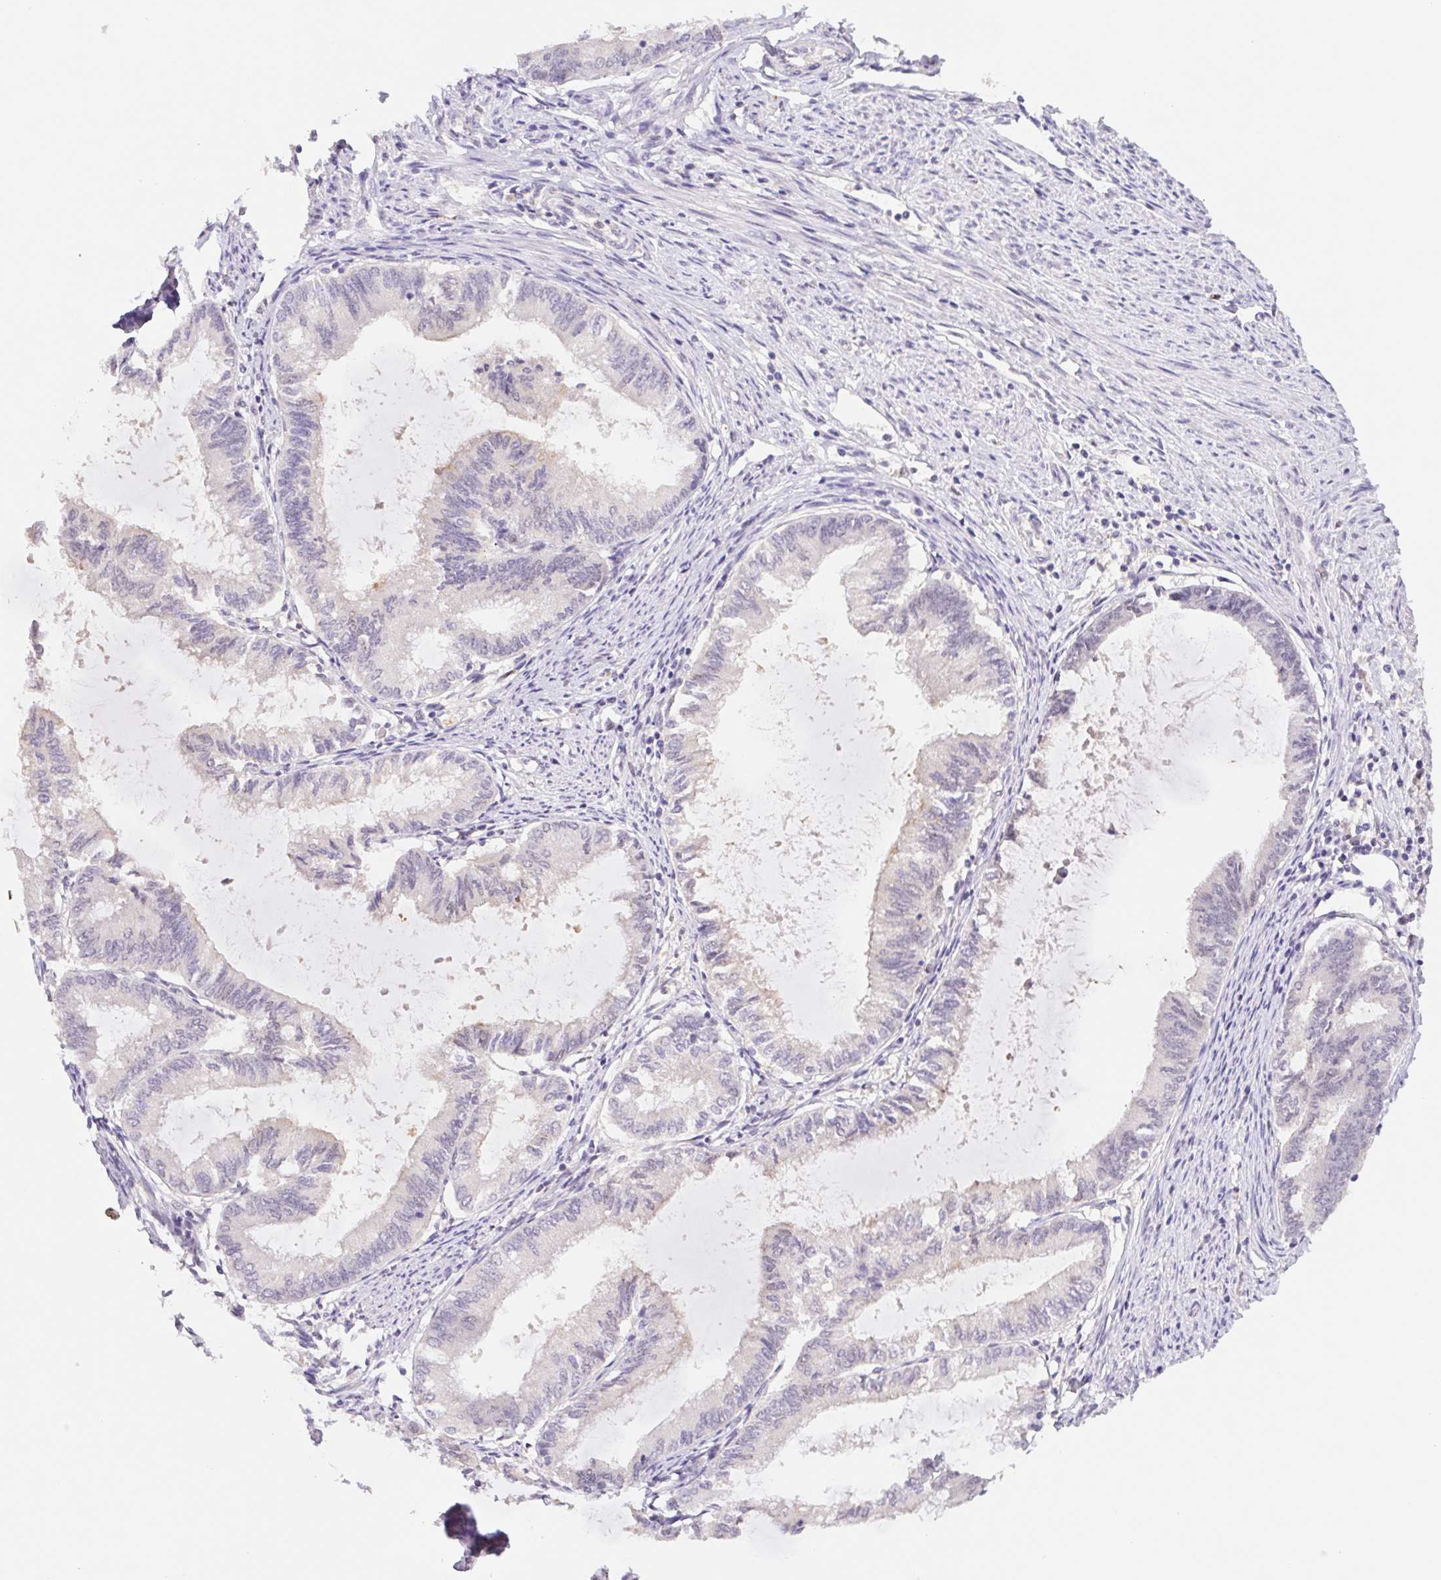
{"staining": {"intensity": "negative", "quantity": "none", "location": "none"}, "tissue": "endometrial cancer", "cell_type": "Tumor cells", "image_type": "cancer", "snomed": [{"axis": "morphology", "description": "Adenocarcinoma, NOS"}, {"axis": "topography", "description": "Endometrium"}], "caption": "The micrograph reveals no staining of tumor cells in endometrial cancer.", "gene": "L3MBTL4", "patient": {"sex": "female", "age": 86}}